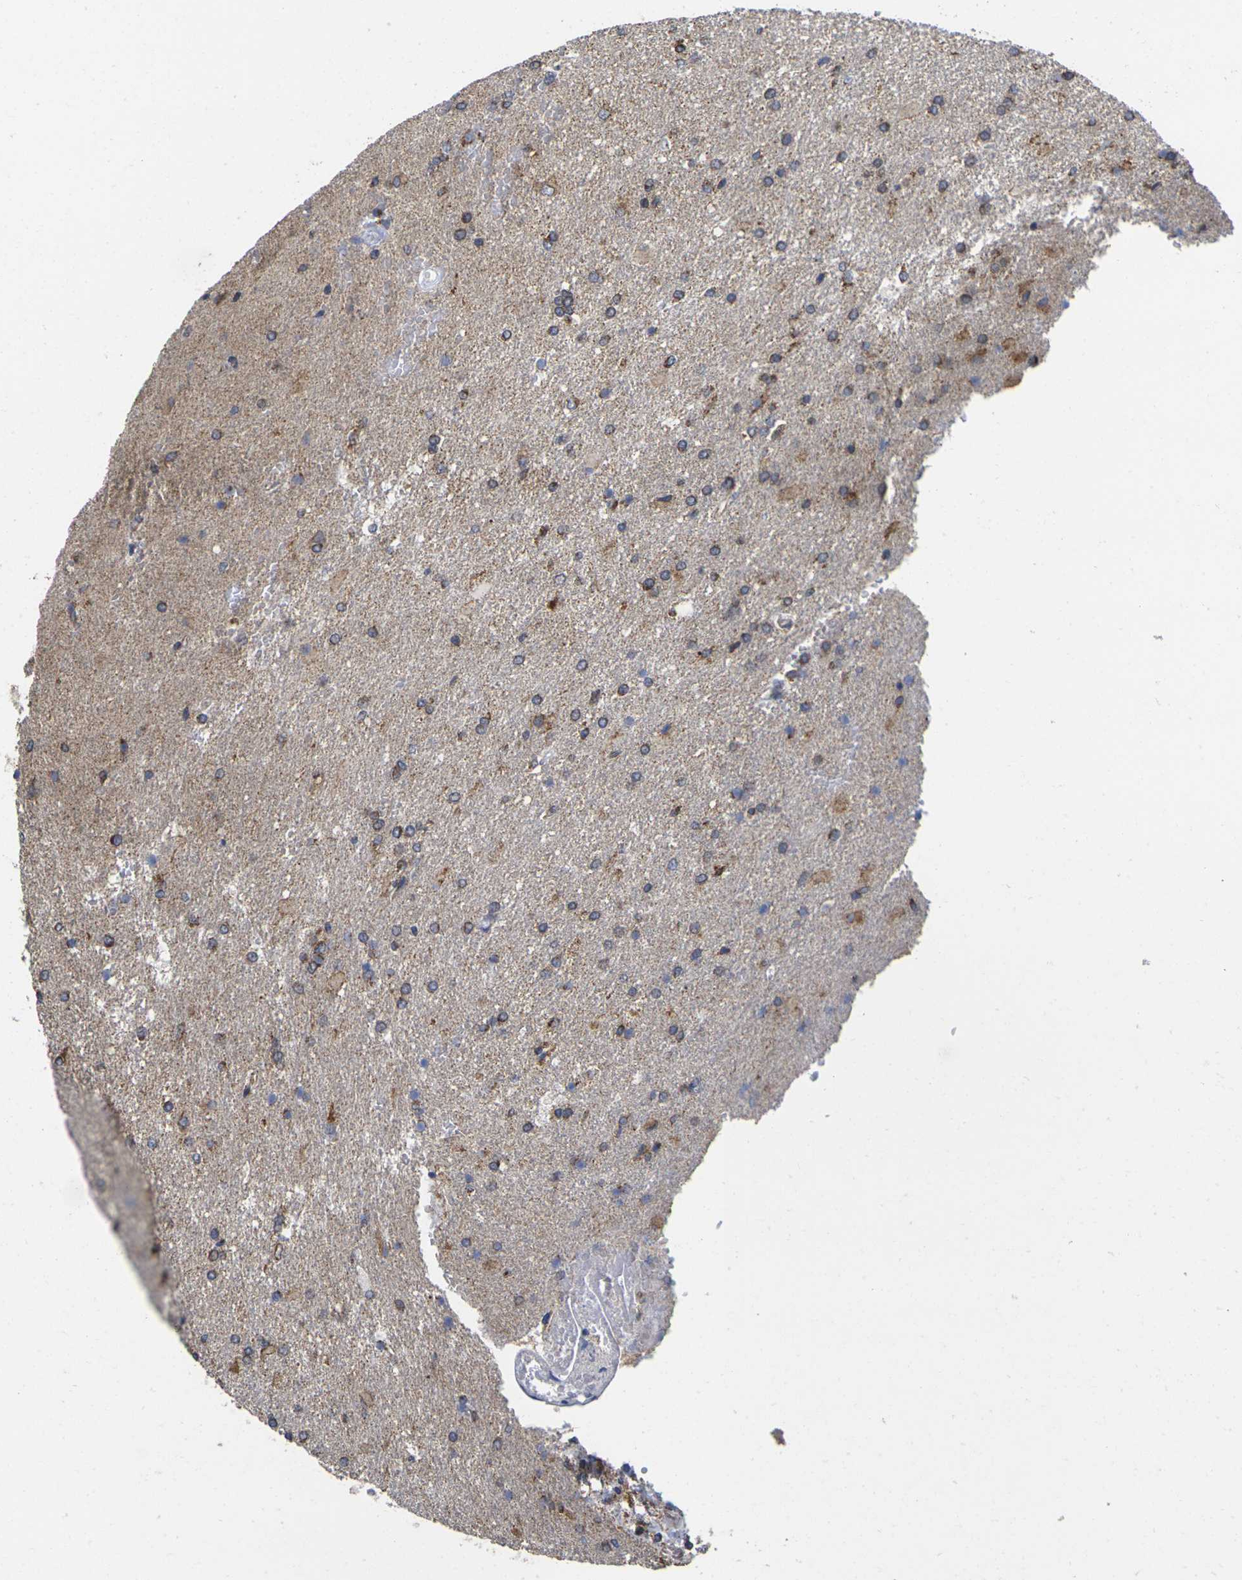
{"staining": {"intensity": "strong", "quantity": "<25%", "location": "cytoplasmic/membranous"}, "tissue": "glioma", "cell_type": "Tumor cells", "image_type": "cancer", "snomed": [{"axis": "morphology", "description": "Glioma, malignant, High grade"}, {"axis": "topography", "description": "Brain"}], "caption": "Protein staining of malignant glioma (high-grade) tissue displays strong cytoplasmic/membranous positivity in about <25% of tumor cells.", "gene": "P2RY11", "patient": {"sex": "male", "age": 71}}